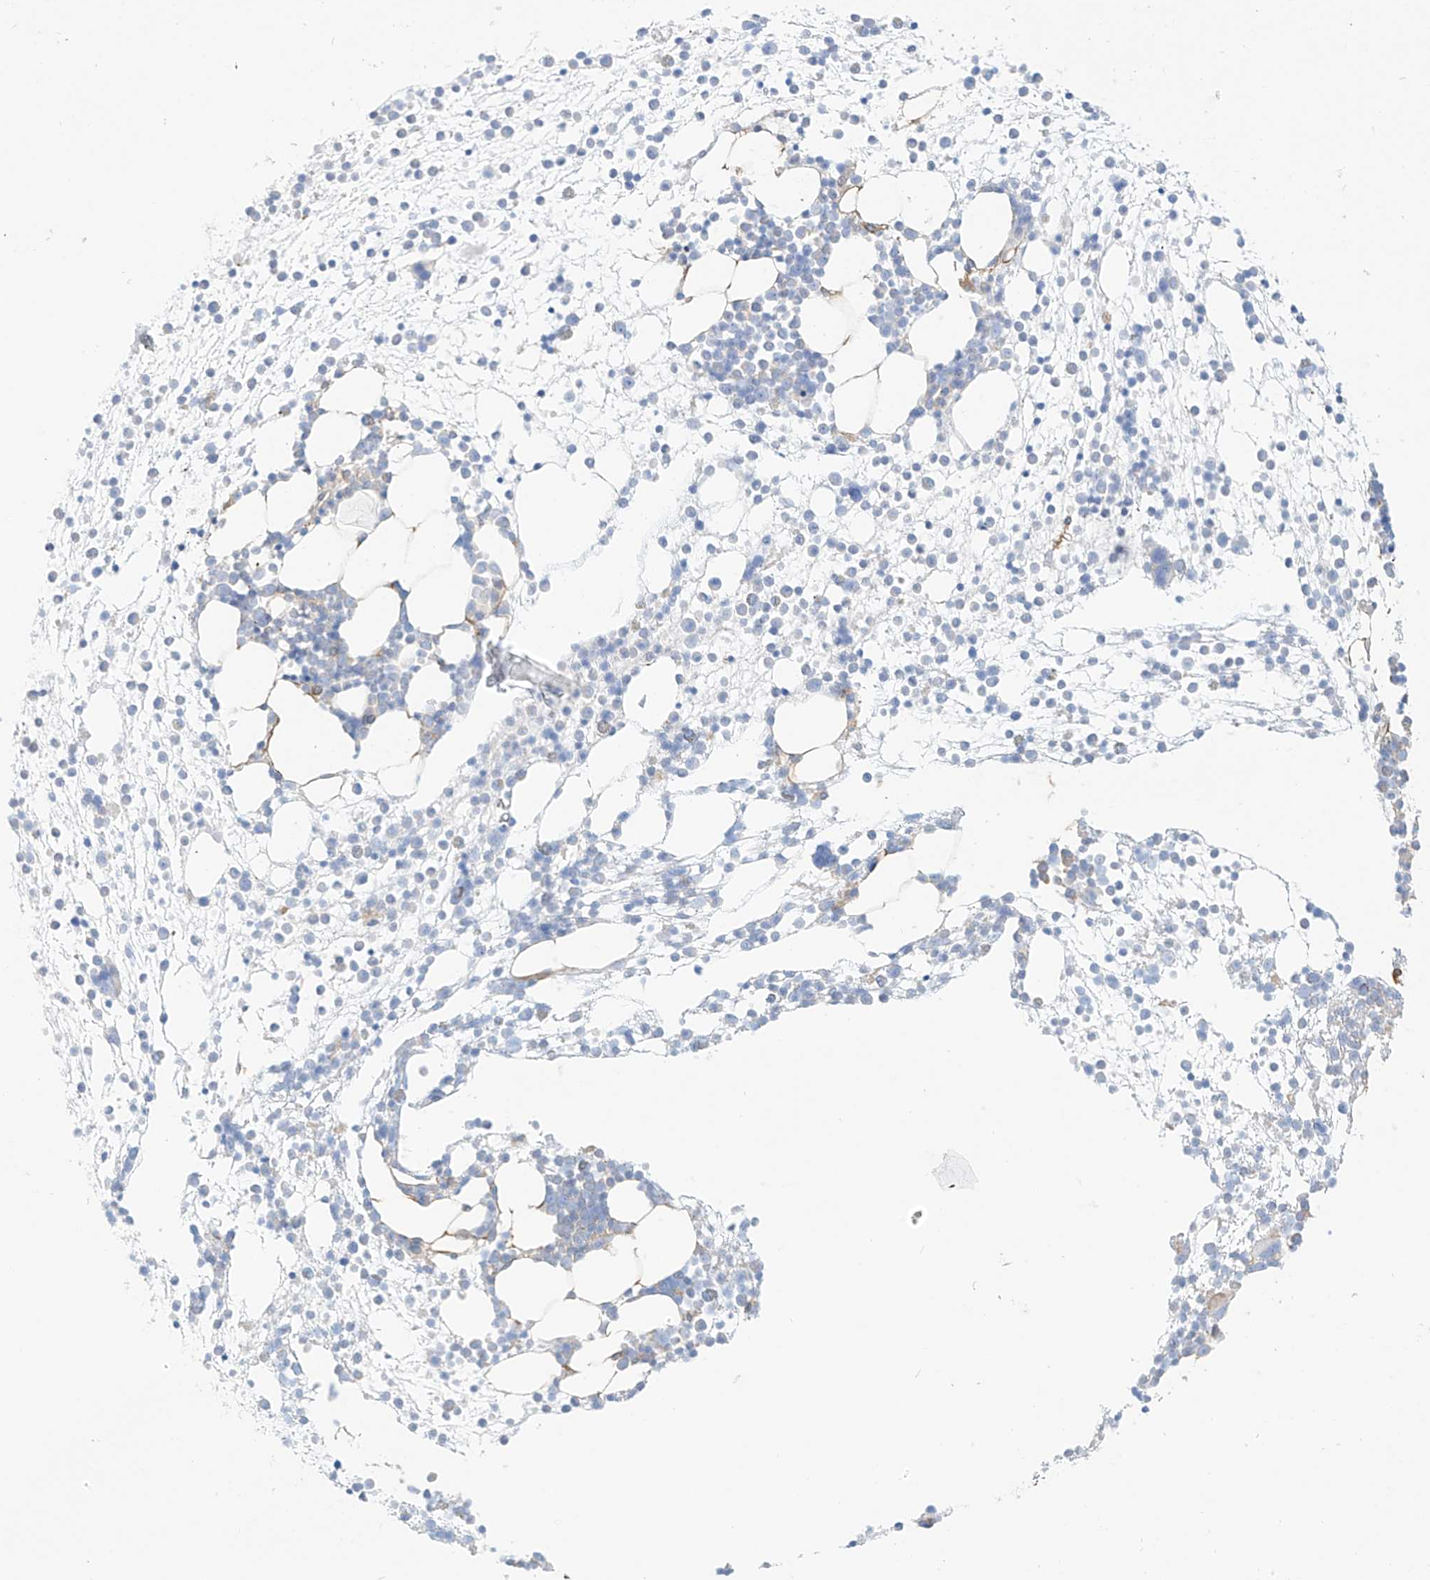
{"staining": {"intensity": "negative", "quantity": "none", "location": "none"}, "tissue": "bone marrow", "cell_type": "Hematopoietic cells", "image_type": "normal", "snomed": [{"axis": "morphology", "description": "Normal tissue, NOS"}, {"axis": "topography", "description": "Bone marrow"}], "caption": "Immunohistochemistry image of normal bone marrow: human bone marrow stained with DAB (3,3'-diaminobenzidine) displays no significant protein expression in hematopoietic cells. (DAB immunohistochemistry visualized using brightfield microscopy, high magnification).", "gene": "PCYOX1", "patient": {"sex": "male", "age": 54}}